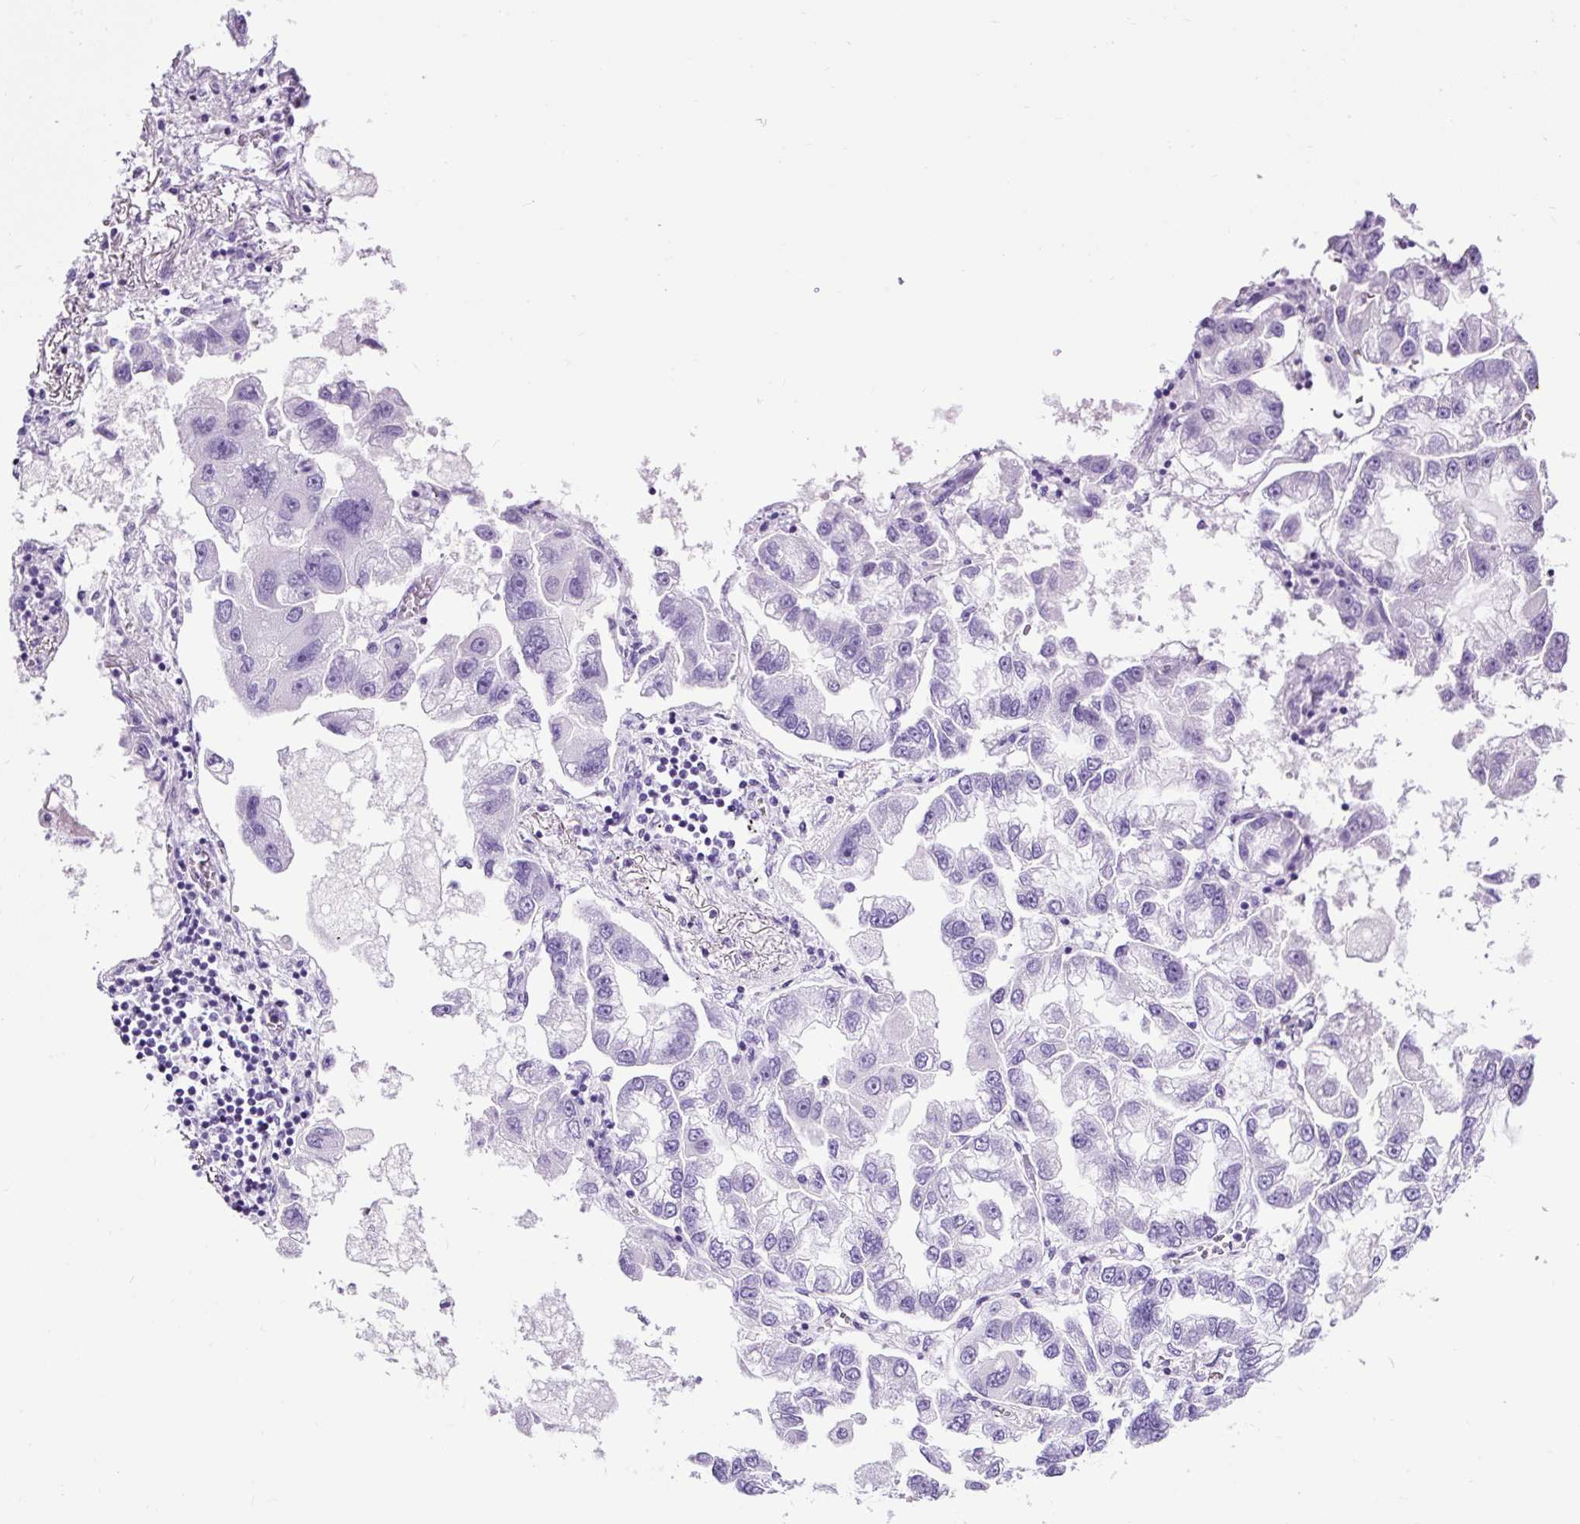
{"staining": {"intensity": "negative", "quantity": "none", "location": "none"}, "tissue": "lung cancer", "cell_type": "Tumor cells", "image_type": "cancer", "snomed": [{"axis": "morphology", "description": "Adenocarcinoma, NOS"}, {"axis": "topography", "description": "Lung"}], "caption": "This is a micrograph of immunohistochemistry (IHC) staining of lung cancer (adenocarcinoma), which shows no staining in tumor cells. (DAB immunohistochemistry with hematoxylin counter stain).", "gene": "PDIA2", "patient": {"sex": "female", "age": 54}}